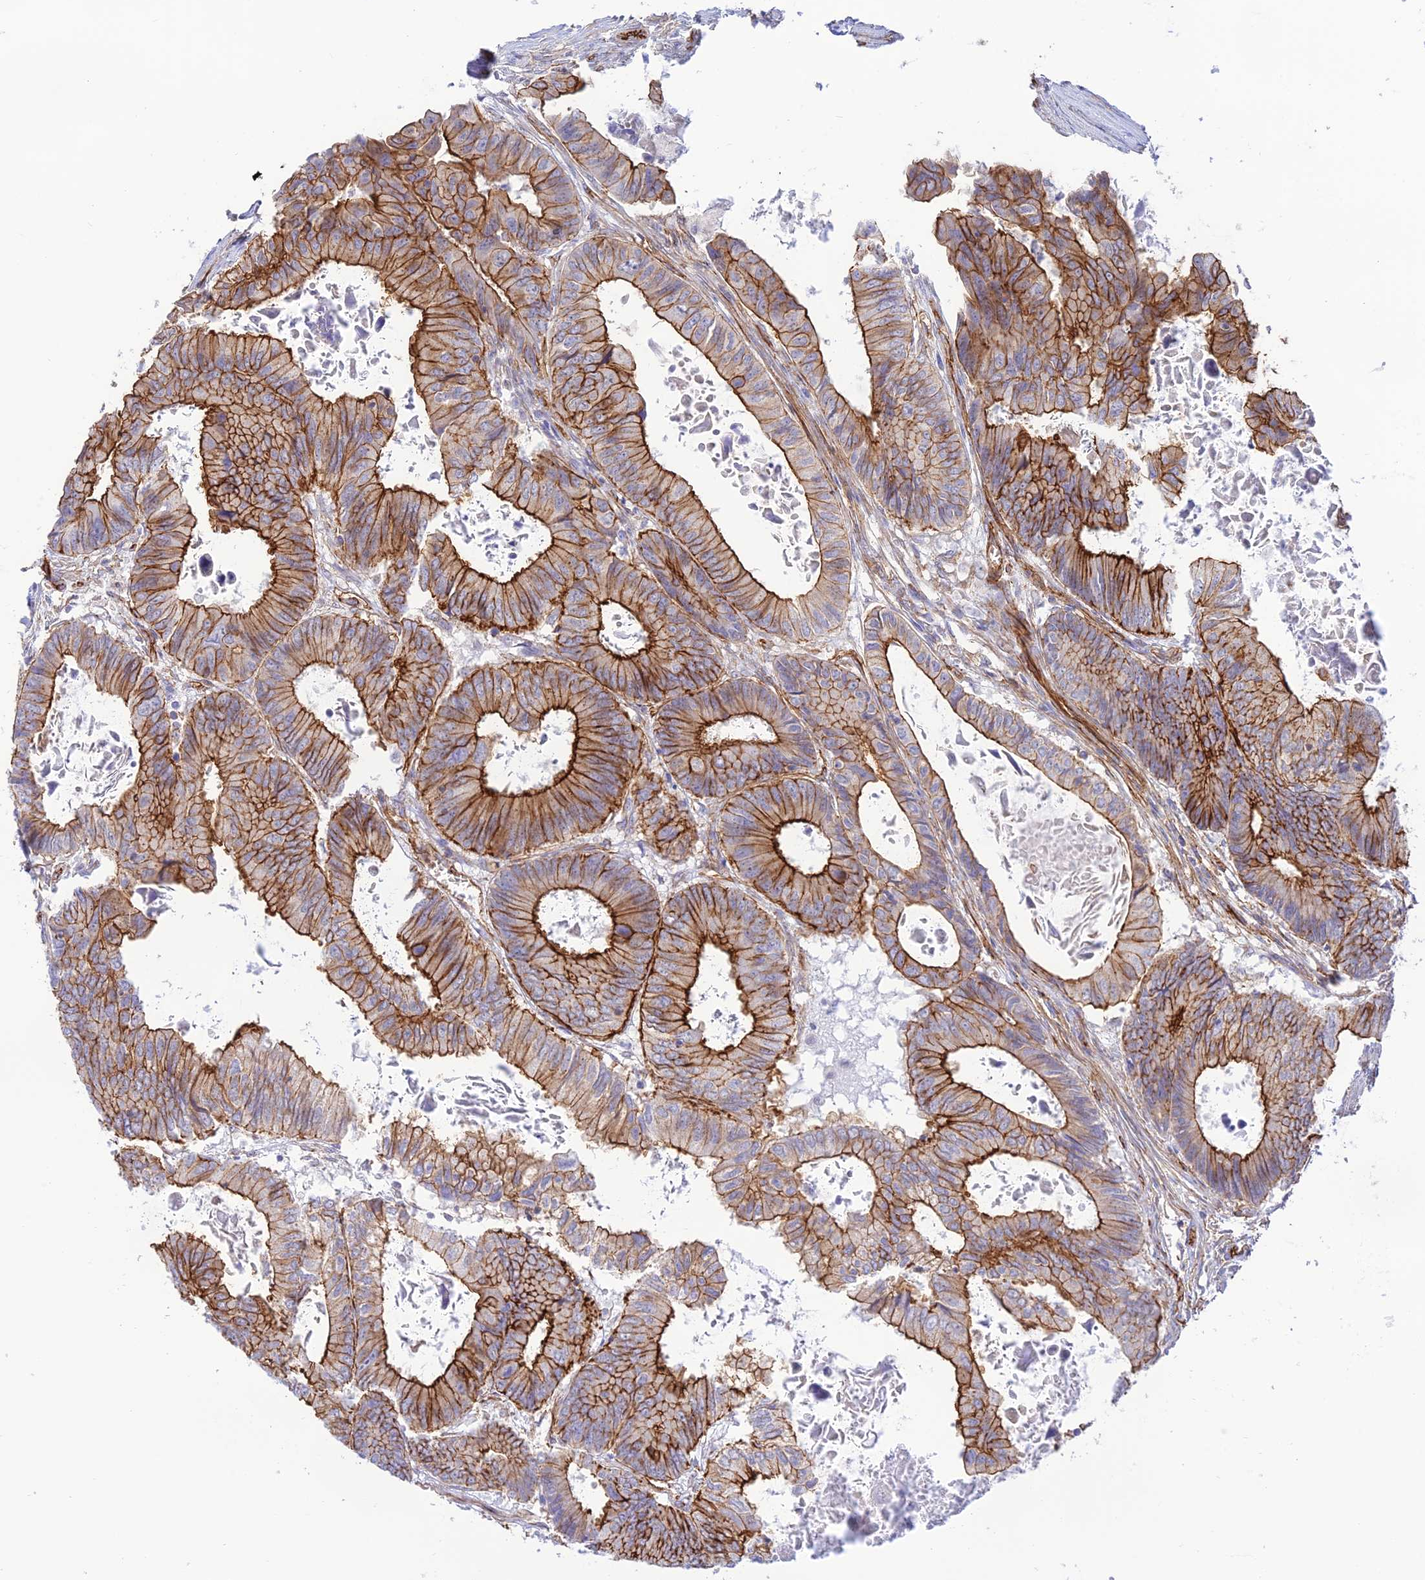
{"staining": {"intensity": "strong", "quantity": ">75%", "location": "cytoplasmic/membranous"}, "tissue": "colorectal cancer", "cell_type": "Tumor cells", "image_type": "cancer", "snomed": [{"axis": "morphology", "description": "Adenocarcinoma, NOS"}, {"axis": "topography", "description": "Colon"}], "caption": "High-magnification brightfield microscopy of colorectal cancer stained with DAB (brown) and counterstained with hematoxylin (blue). tumor cells exhibit strong cytoplasmic/membranous staining is appreciated in about>75% of cells. Immunohistochemistry stains the protein in brown and the nuclei are stained blue.", "gene": "YPEL5", "patient": {"sex": "male", "age": 85}}